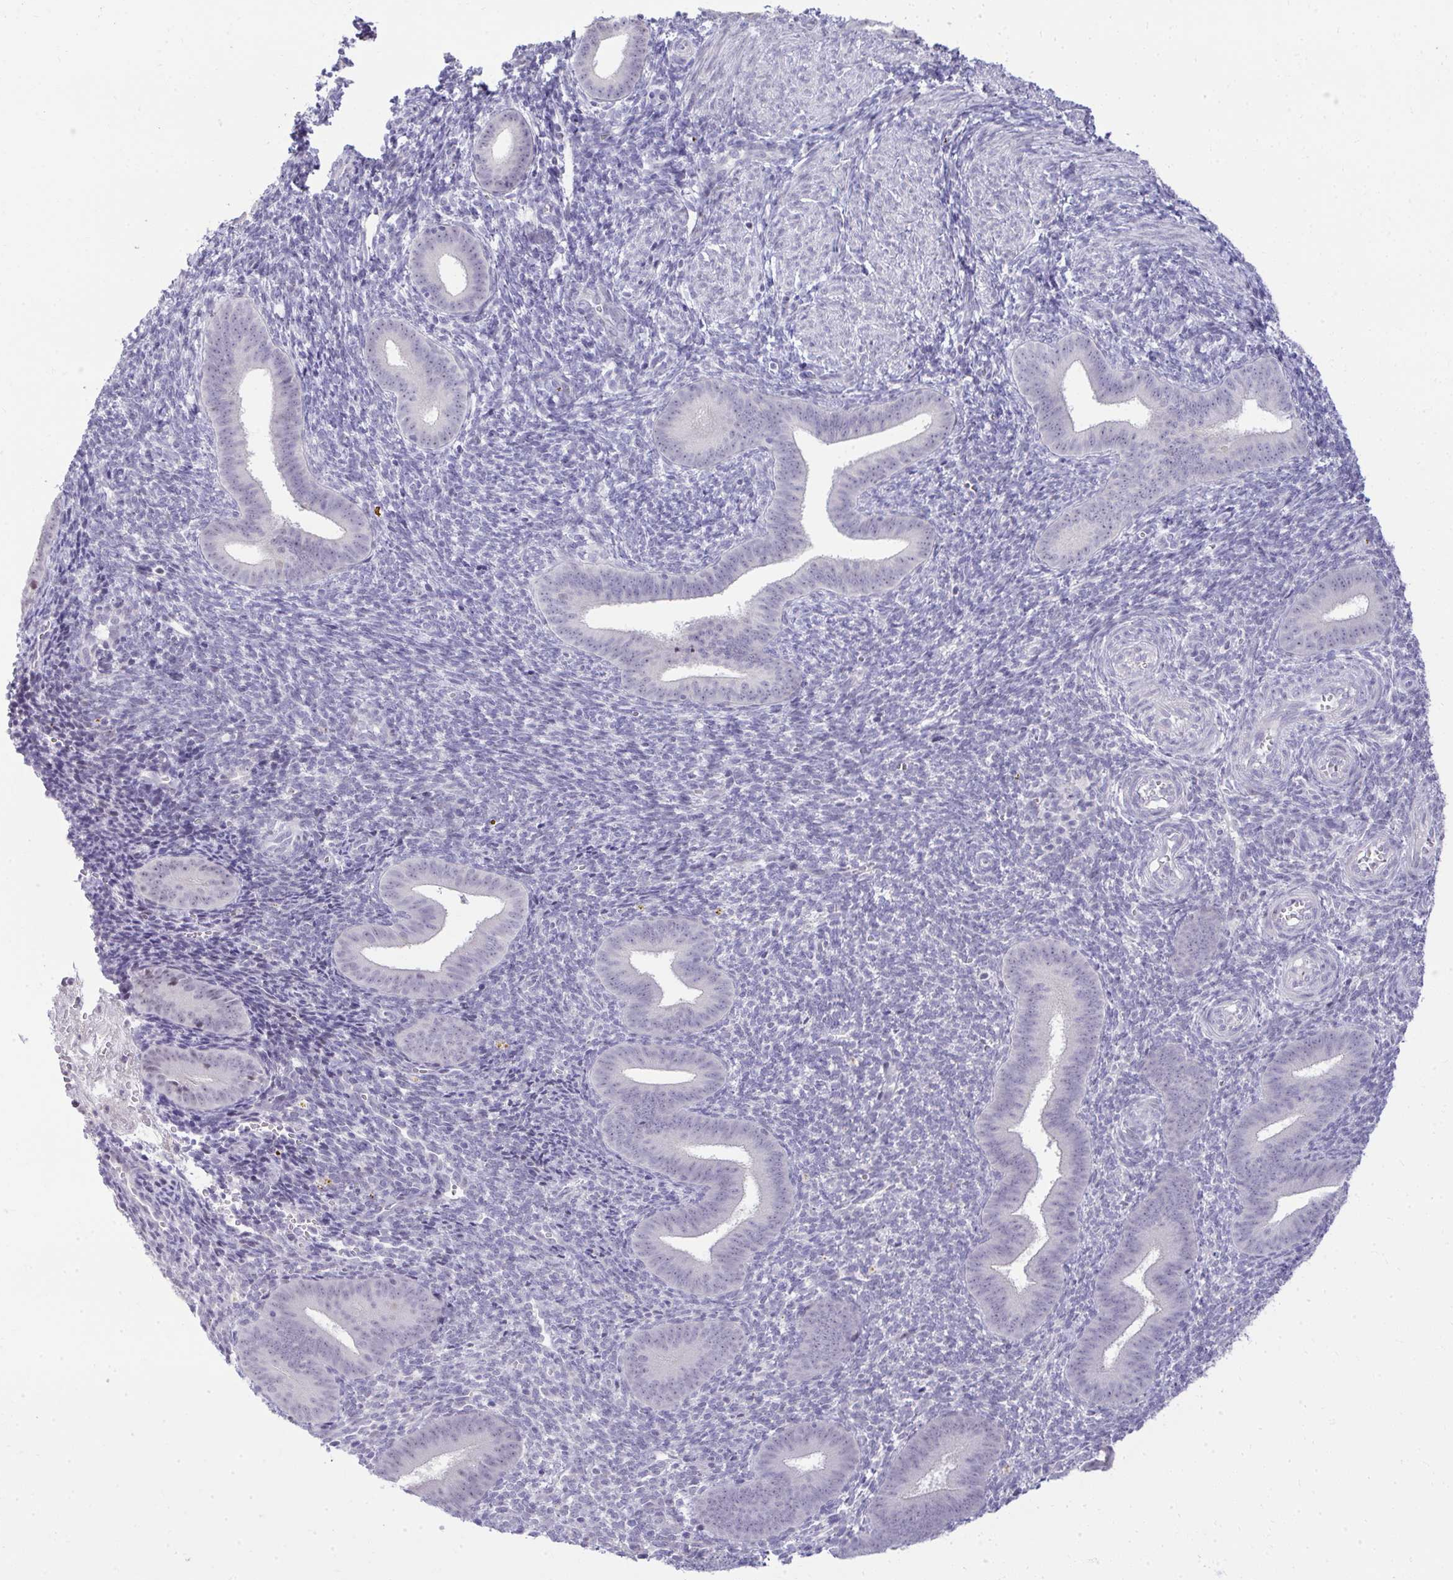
{"staining": {"intensity": "negative", "quantity": "none", "location": "none"}, "tissue": "endometrium", "cell_type": "Cells in endometrial stroma", "image_type": "normal", "snomed": [{"axis": "morphology", "description": "Normal tissue, NOS"}, {"axis": "topography", "description": "Endometrium"}], "caption": "IHC micrograph of benign human endometrium stained for a protein (brown), which exhibits no staining in cells in endometrial stroma. Brightfield microscopy of immunohistochemistry (IHC) stained with DAB (brown) and hematoxylin (blue), captured at high magnification.", "gene": "EID3", "patient": {"sex": "female", "age": 25}}